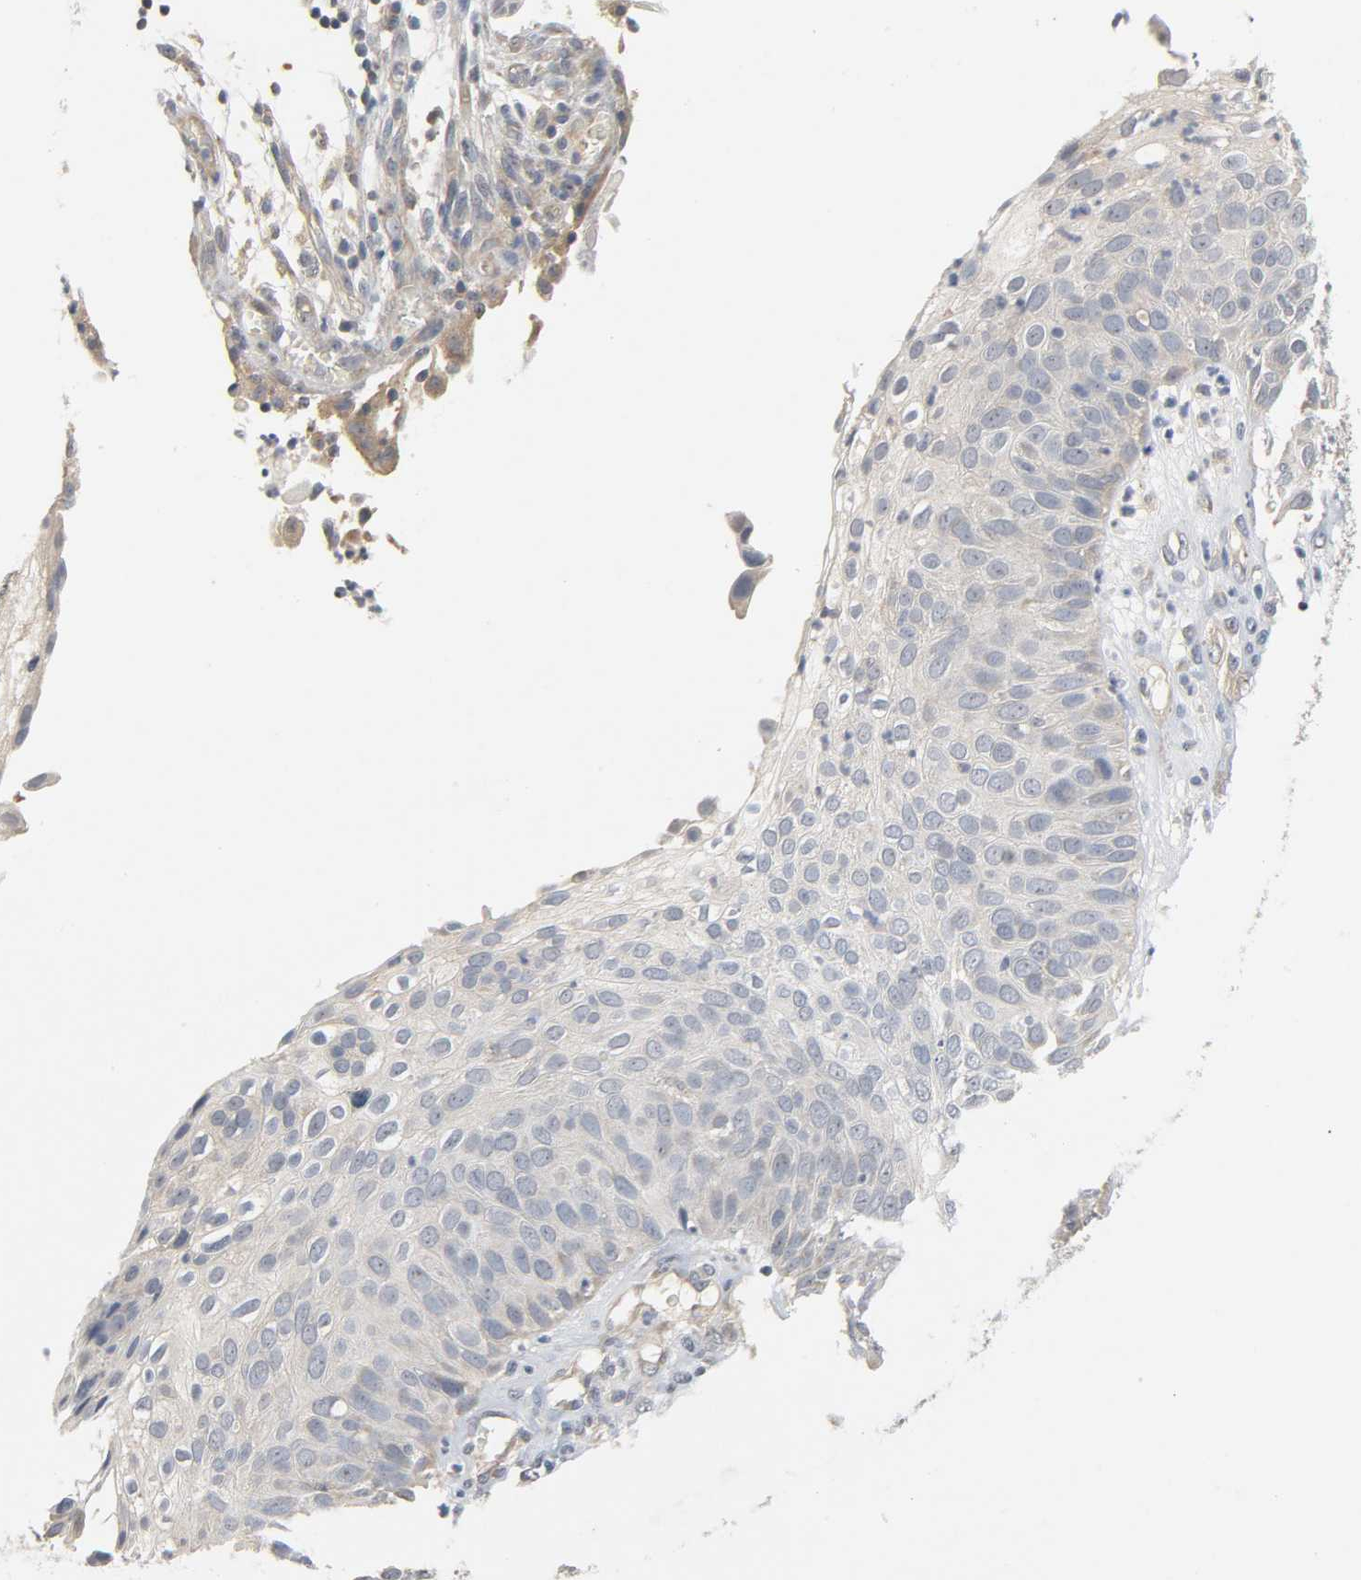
{"staining": {"intensity": "weak", "quantity": "<25%", "location": "cytoplasmic/membranous"}, "tissue": "skin cancer", "cell_type": "Tumor cells", "image_type": "cancer", "snomed": [{"axis": "morphology", "description": "Squamous cell carcinoma, NOS"}, {"axis": "topography", "description": "Skin"}], "caption": "Immunohistochemistry (IHC) micrograph of skin cancer (squamous cell carcinoma) stained for a protein (brown), which displays no expression in tumor cells.", "gene": "CD4", "patient": {"sex": "male", "age": 87}}